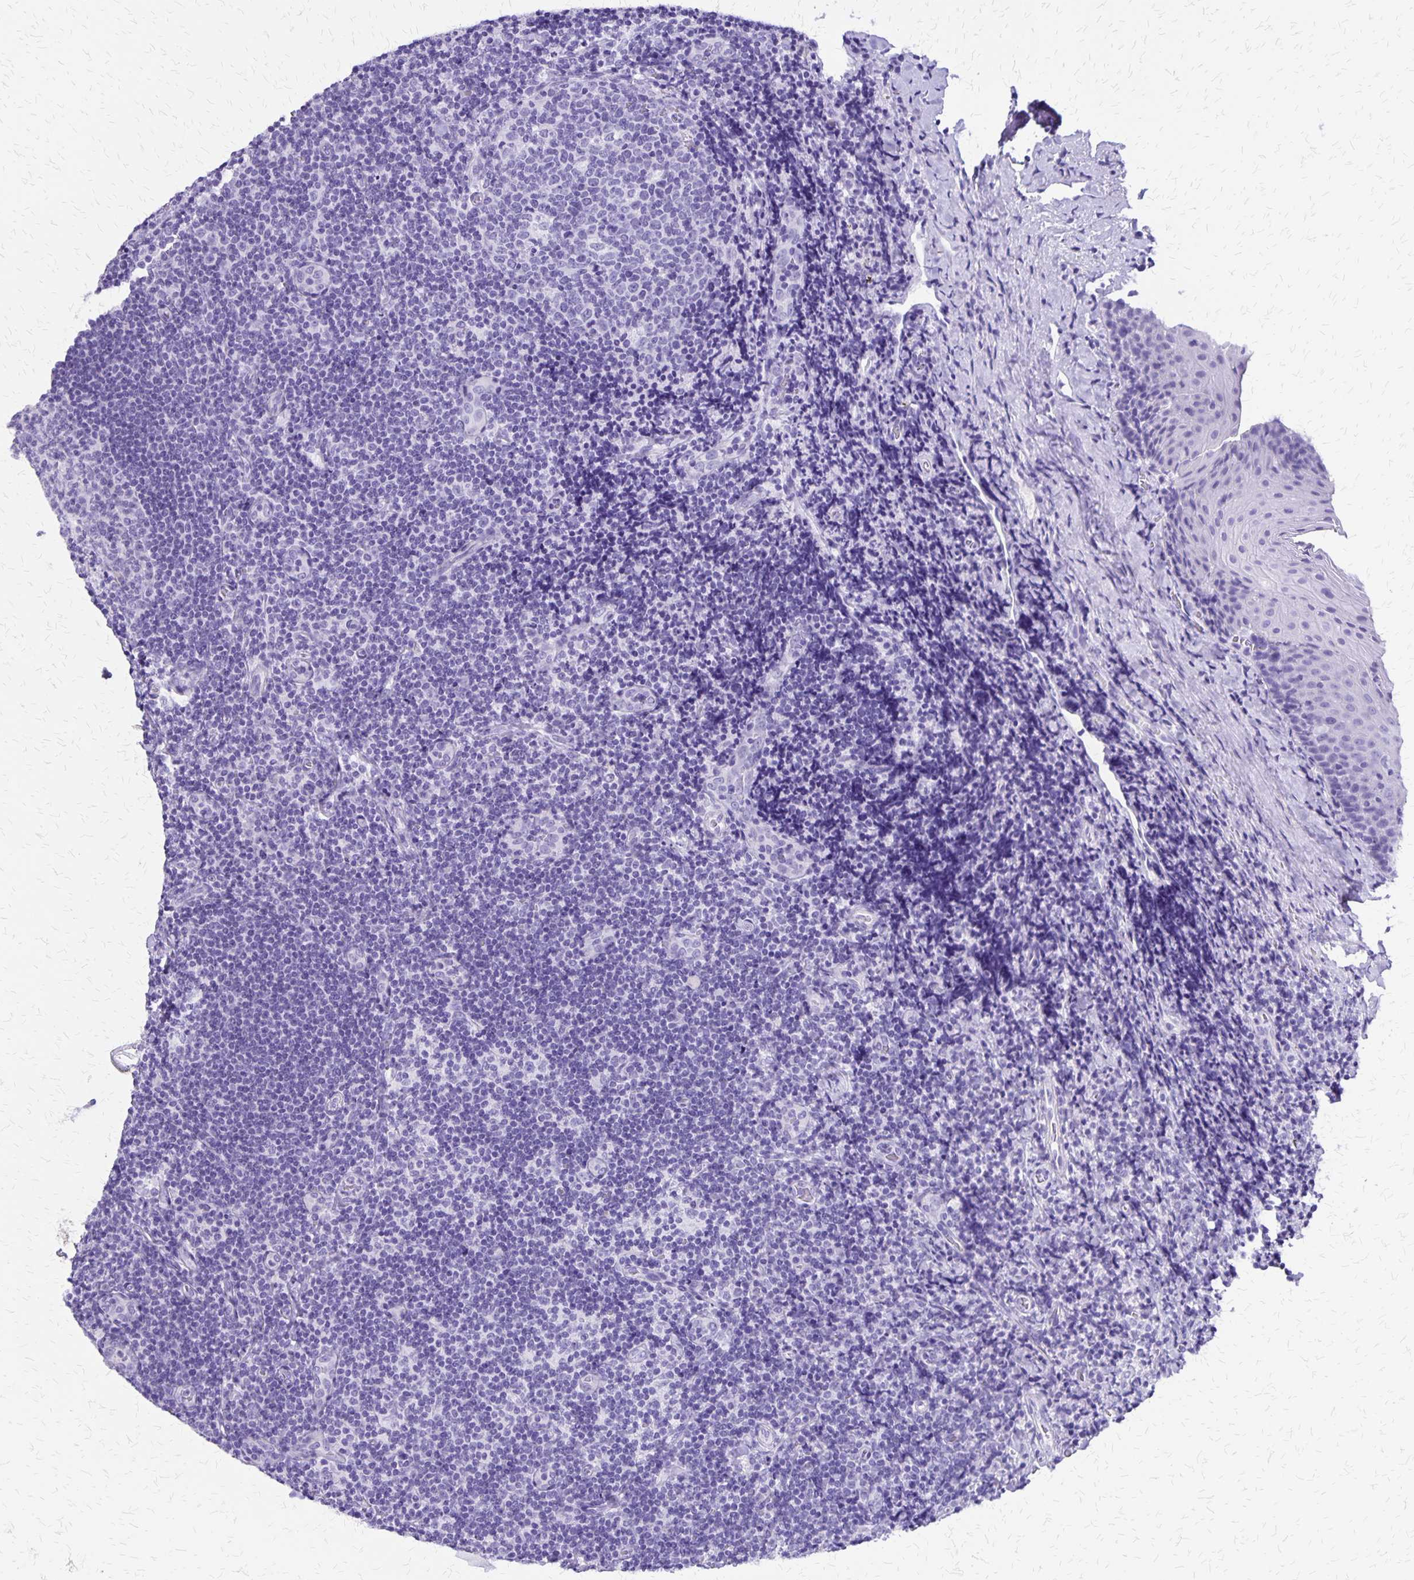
{"staining": {"intensity": "negative", "quantity": "none", "location": "none"}, "tissue": "tonsil", "cell_type": "Germinal center cells", "image_type": "normal", "snomed": [{"axis": "morphology", "description": "Normal tissue, NOS"}, {"axis": "topography", "description": "Tonsil"}], "caption": "This histopathology image is of unremarkable tonsil stained with IHC to label a protein in brown with the nuclei are counter-stained blue. There is no positivity in germinal center cells. (DAB (3,3'-diaminobenzidine) immunohistochemistry (IHC), high magnification).", "gene": "SLC13A2", "patient": {"sex": "male", "age": 17}}